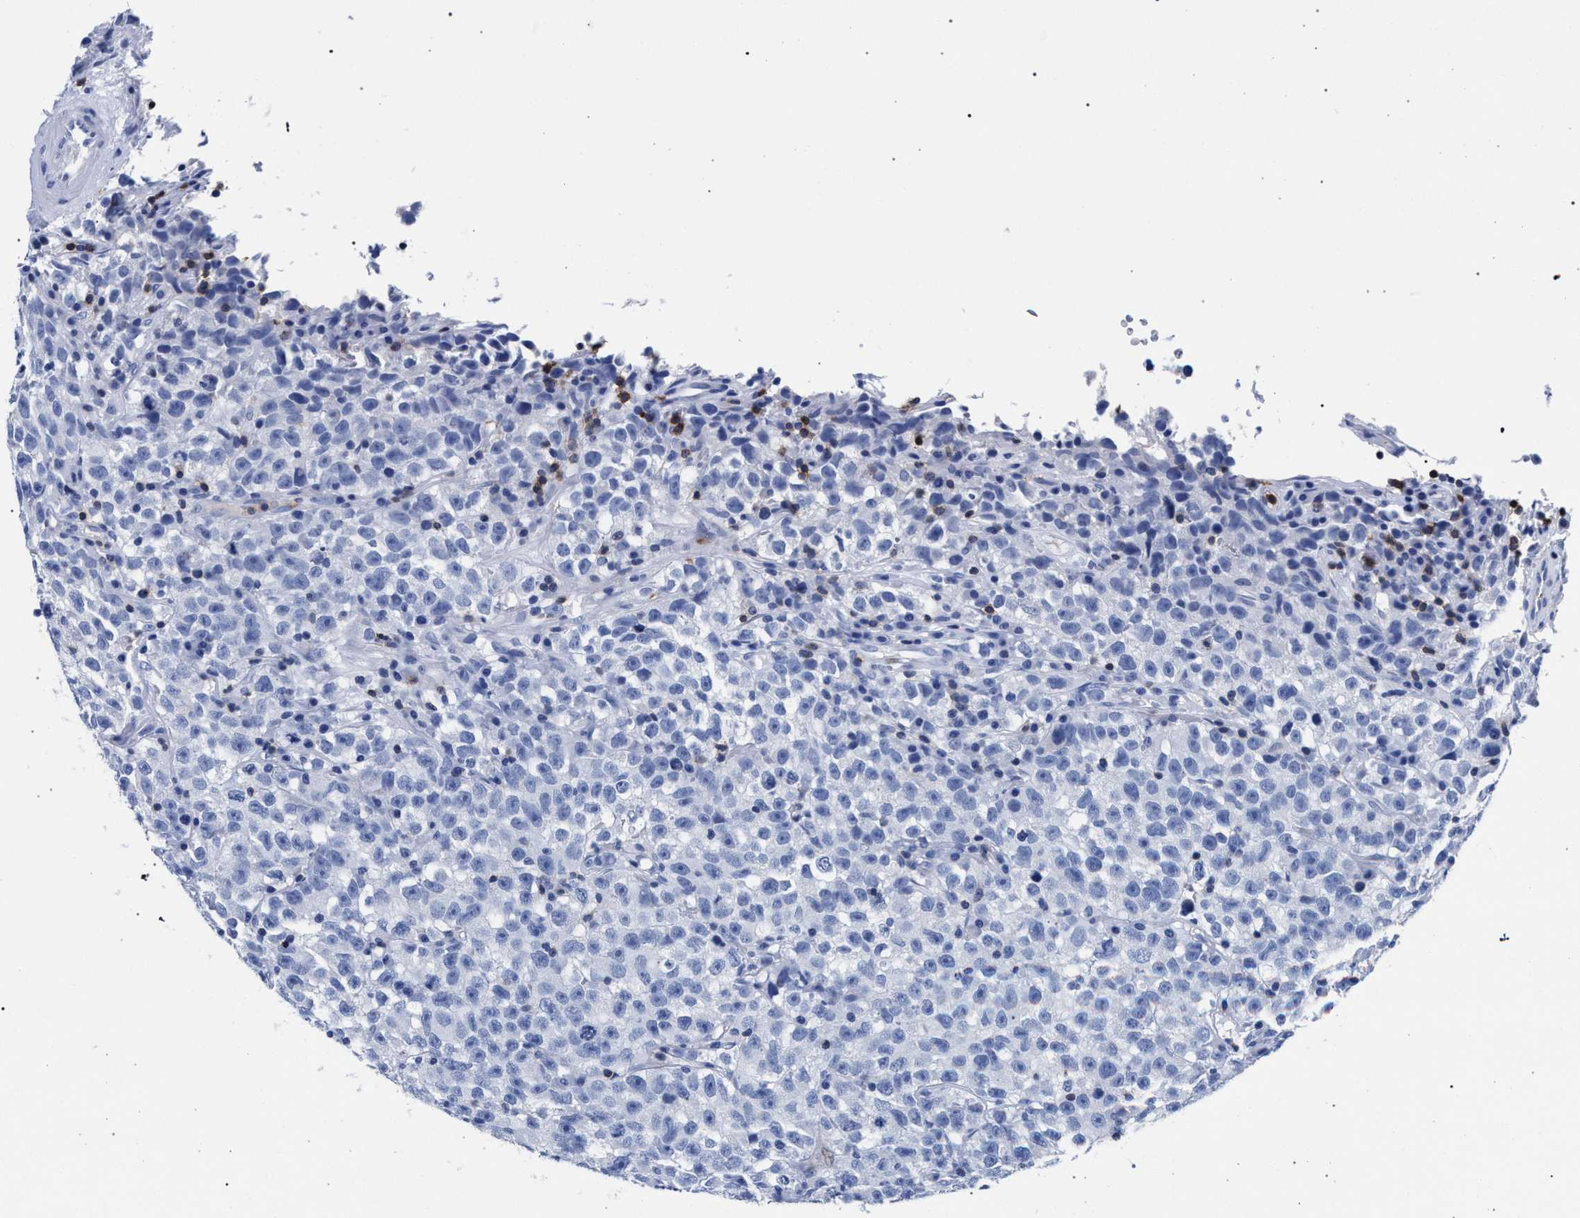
{"staining": {"intensity": "negative", "quantity": "none", "location": "none"}, "tissue": "testis cancer", "cell_type": "Tumor cells", "image_type": "cancer", "snomed": [{"axis": "morphology", "description": "Seminoma, NOS"}, {"axis": "topography", "description": "Testis"}], "caption": "The IHC micrograph has no significant expression in tumor cells of testis cancer (seminoma) tissue.", "gene": "KLRK1", "patient": {"sex": "male", "age": 22}}